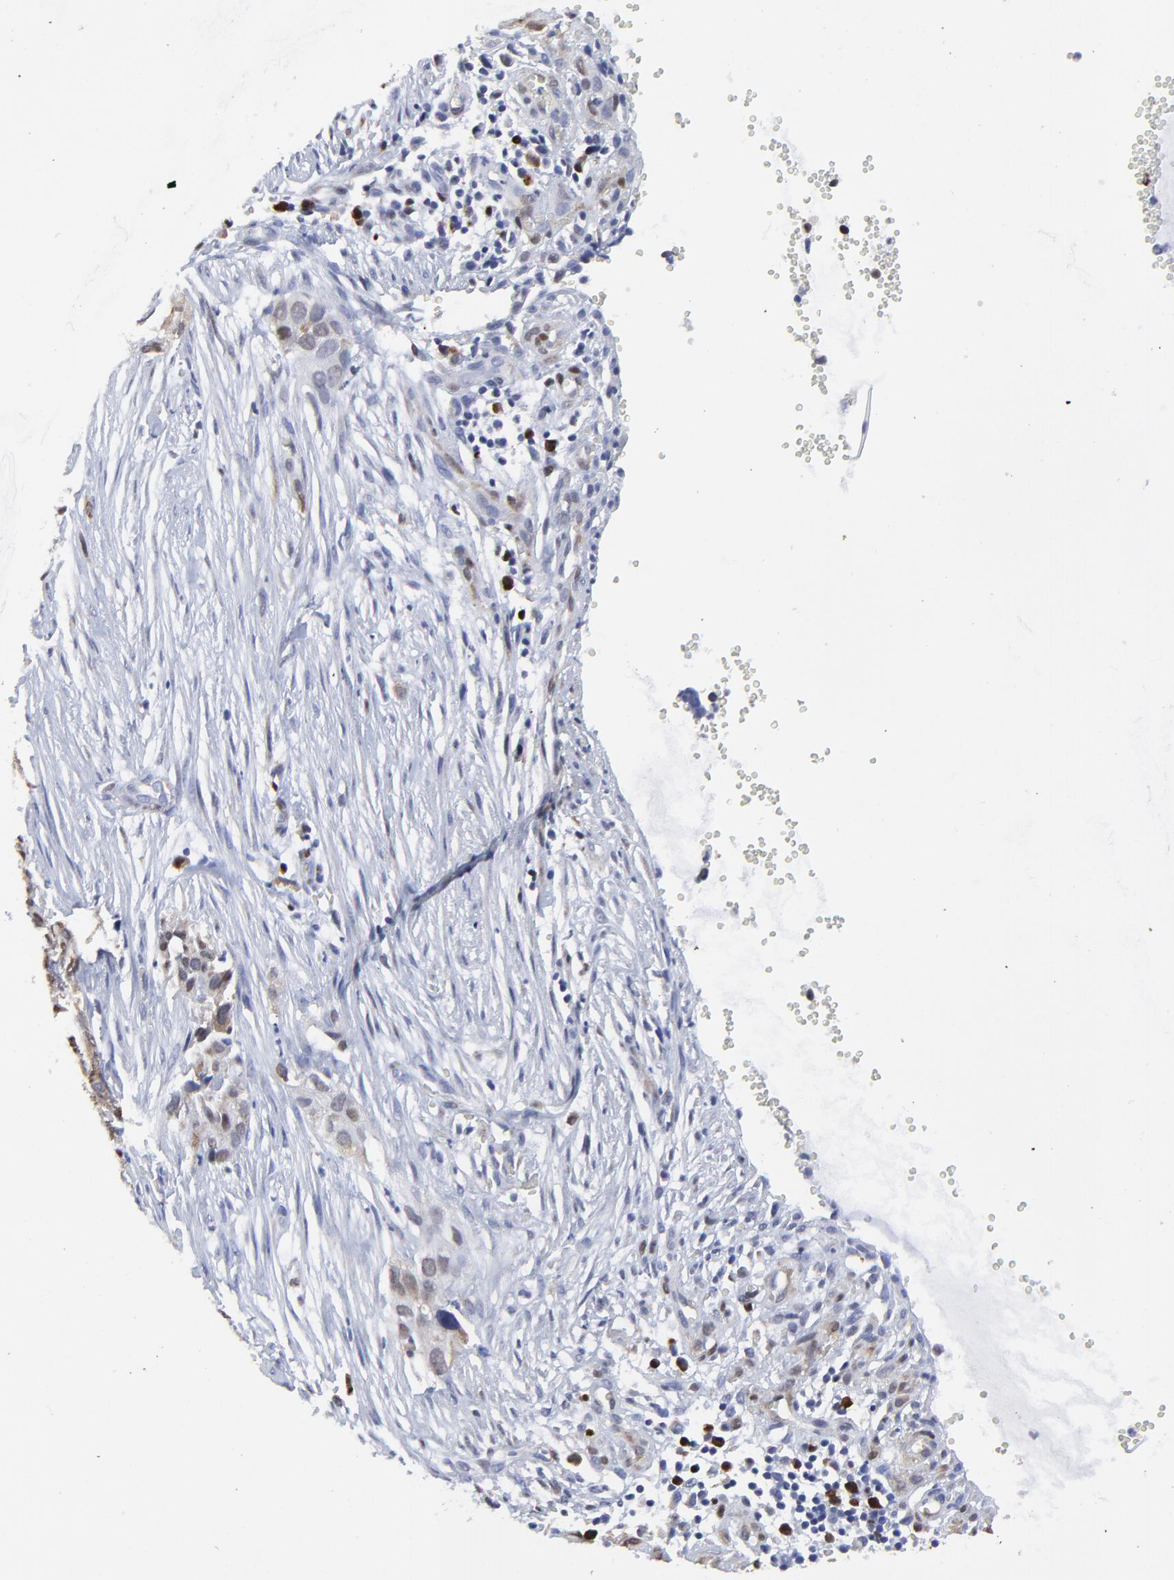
{"staining": {"intensity": "weak", "quantity": "25%-75%", "location": "cytoplasmic/membranous,nuclear"}, "tissue": "cervical cancer", "cell_type": "Tumor cells", "image_type": "cancer", "snomed": [{"axis": "morphology", "description": "Normal tissue, NOS"}, {"axis": "morphology", "description": "Squamous cell carcinoma, NOS"}, {"axis": "topography", "description": "Cervix"}], "caption": "Immunohistochemical staining of cervical cancer (squamous cell carcinoma) shows low levels of weak cytoplasmic/membranous and nuclear protein staining in about 25%-75% of tumor cells. (Brightfield microscopy of DAB IHC at high magnification).", "gene": "NCAPH", "patient": {"sex": "female", "age": 45}}